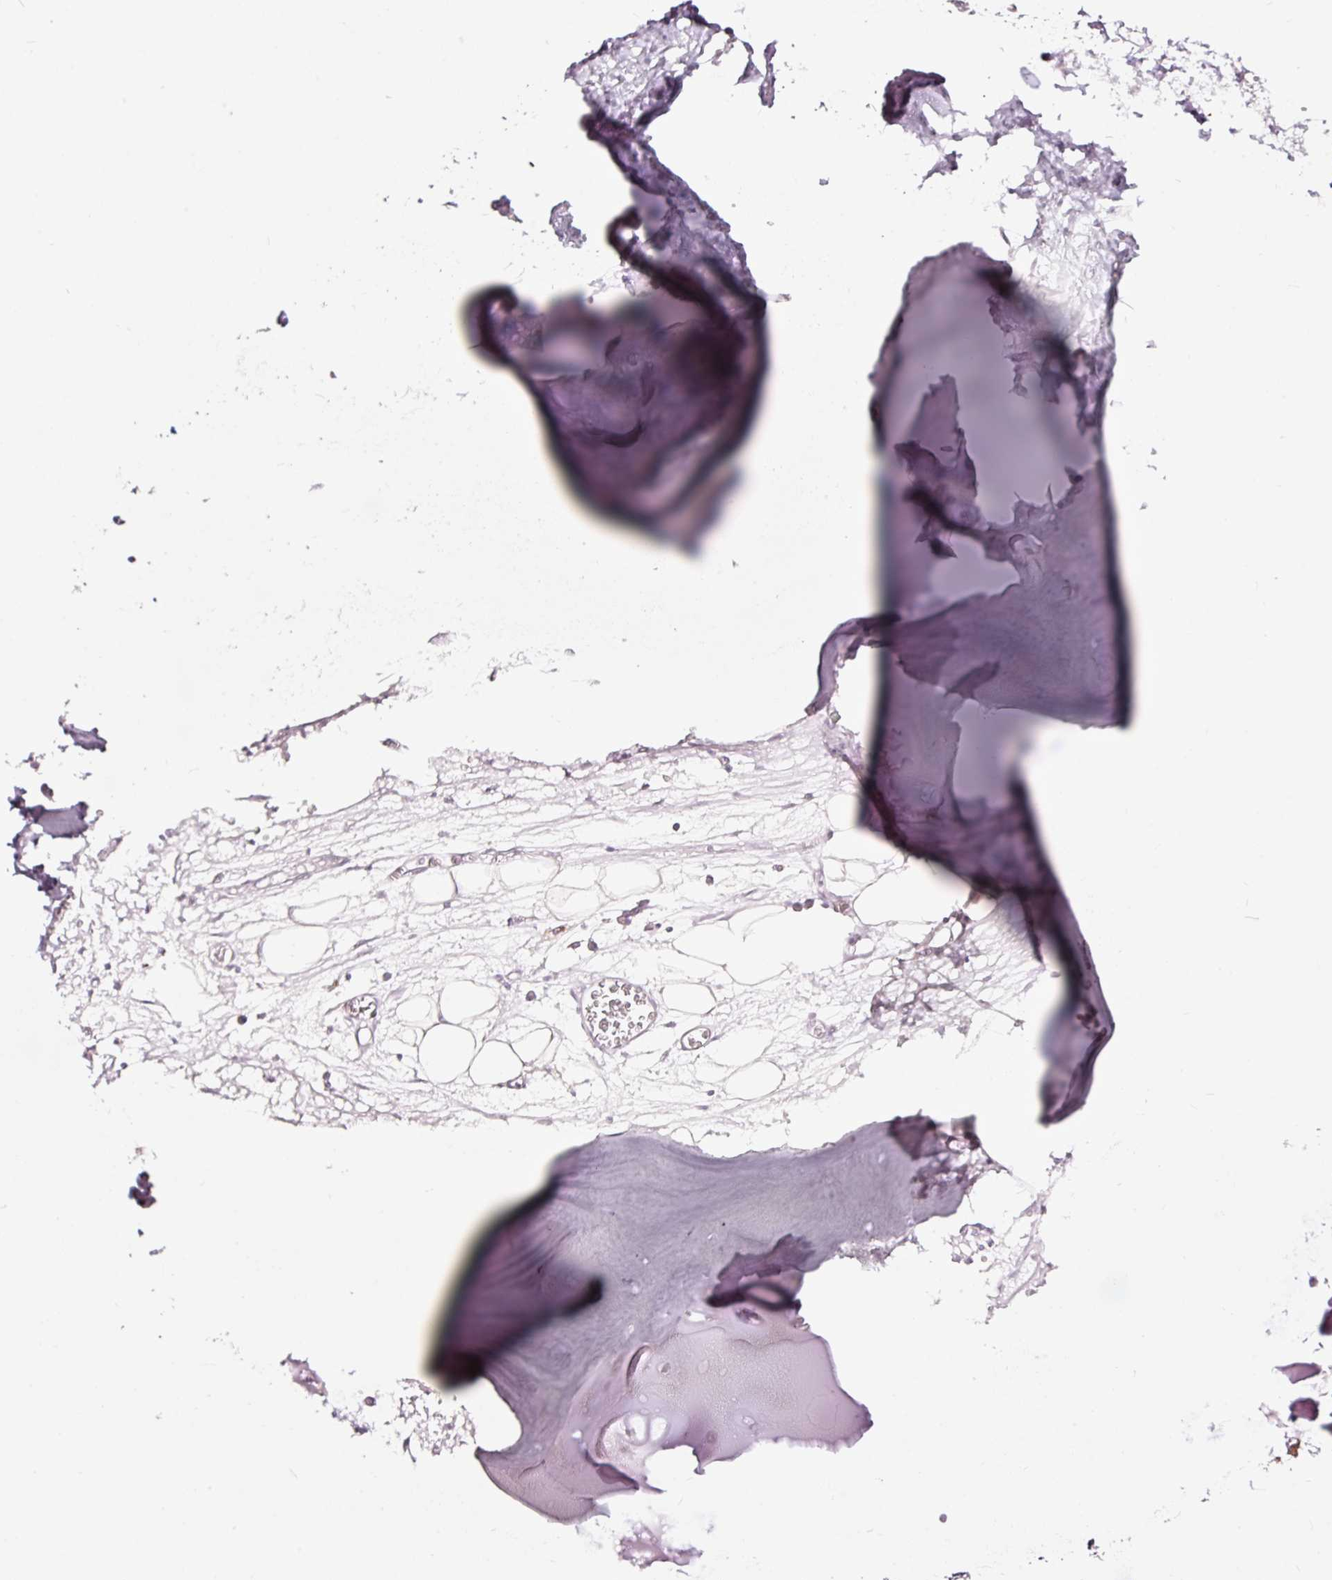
{"staining": {"intensity": "weak", "quantity": "25%-75%", "location": "cytoplasmic/membranous"}, "tissue": "adipose tissue", "cell_type": "Adipocytes", "image_type": "normal", "snomed": [{"axis": "morphology", "description": "Normal tissue, NOS"}, {"axis": "topography", "description": "Cartilage tissue"}], "caption": "A low amount of weak cytoplasmic/membranous expression is appreciated in about 25%-75% of adipocytes in unremarkable adipose tissue. Using DAB (3,3'-diaminobenzidine) (brown) and hematoxylin (blue) stains, captured at high magnification using brightfield microscopy.", "gene": "TPM1", "patient": {"sex": "male", "age": 57}}